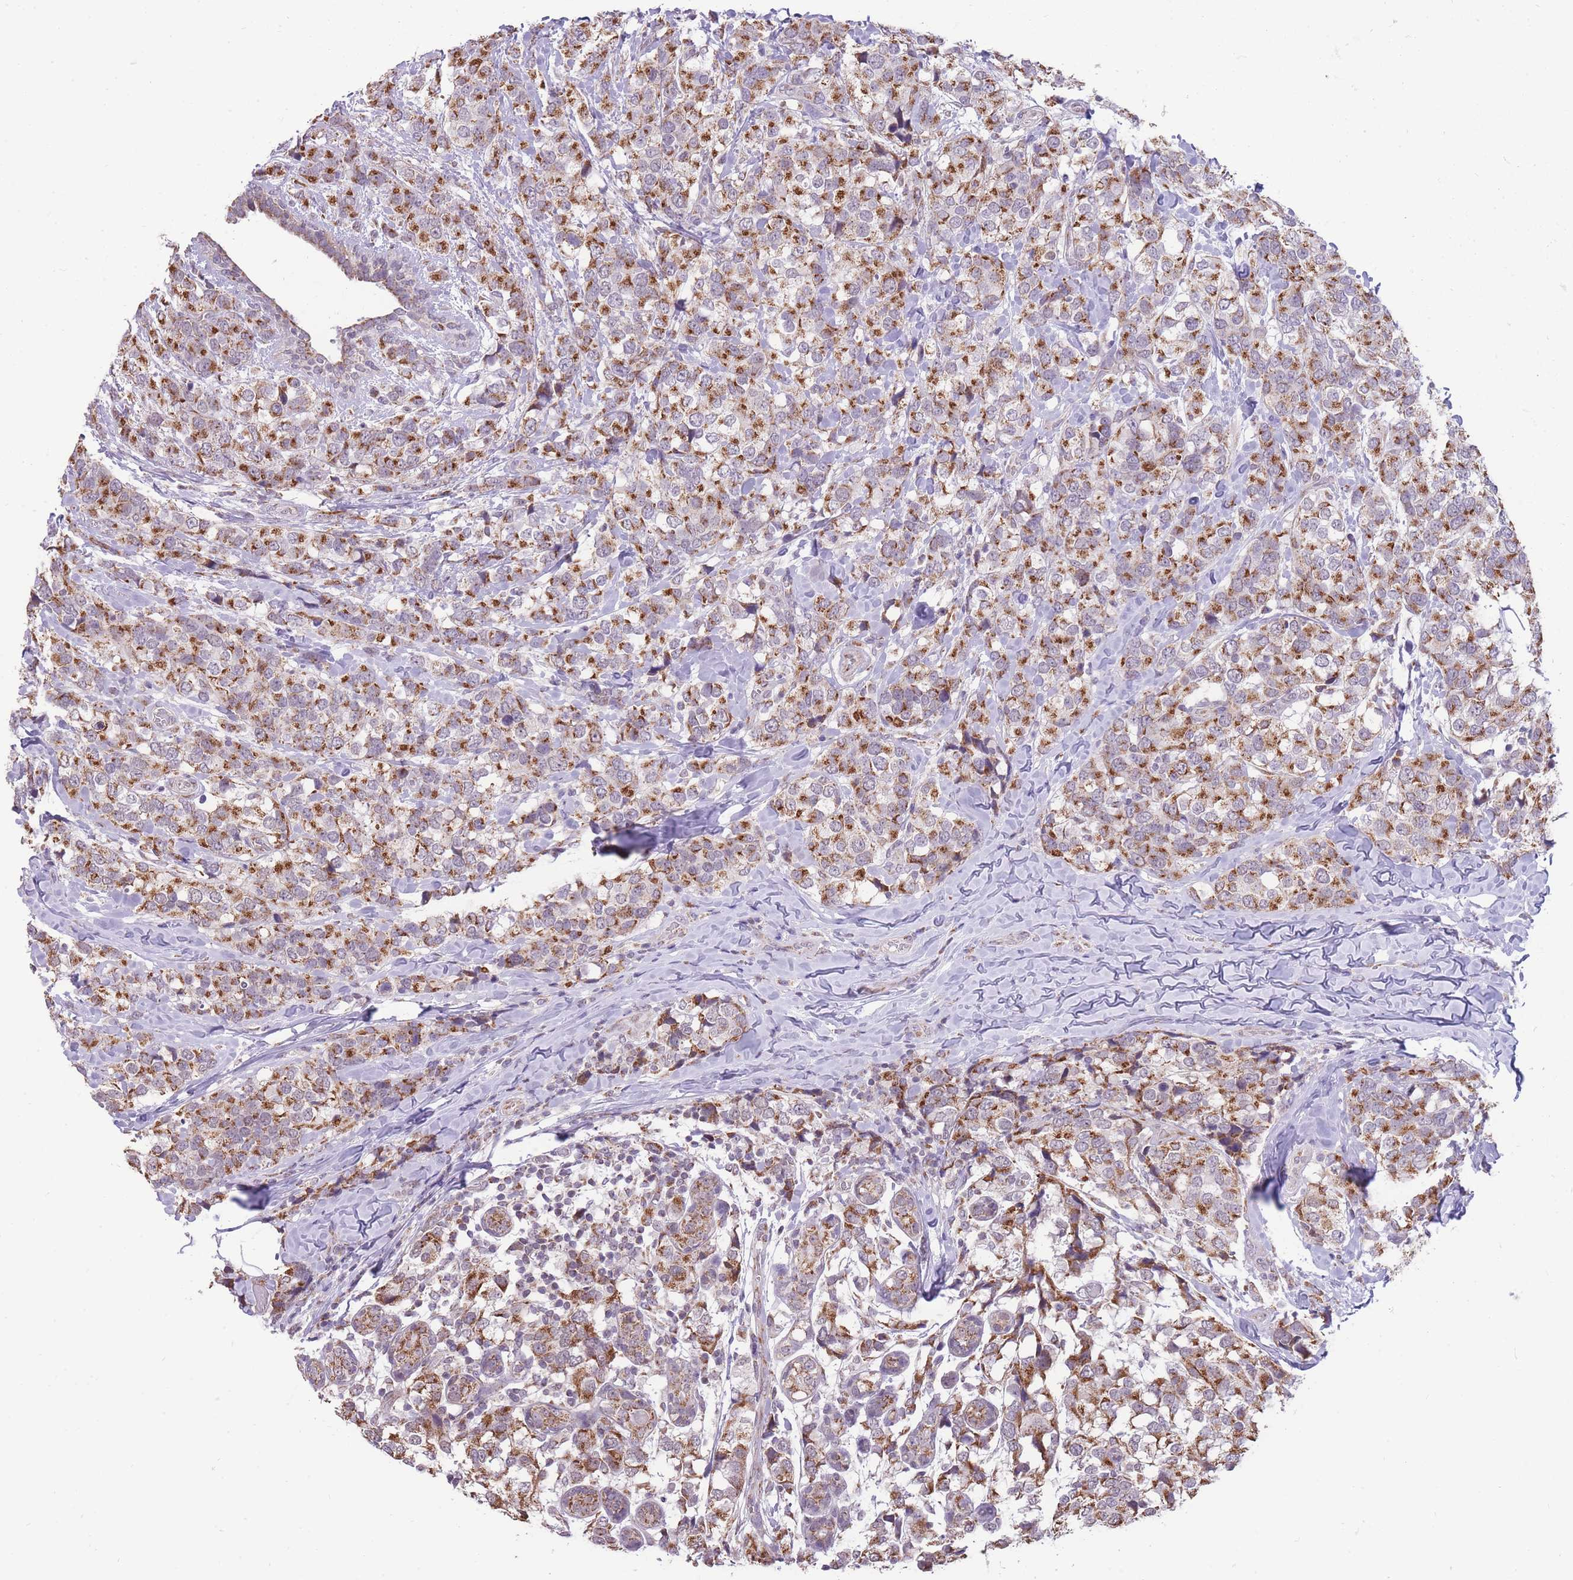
{"staining": {"intensity": "moderate", "quantity": ">75%", "location": "cytoplasmic/membranous"}, "tissue": "breast cancer", "cell_type": "Tumor cells", "image_type": "cancer", "snomed": [{"axis": "morphology", "description": "Lobular carcinoma"}, {"axis": "topography", "description": "Breast"}], "caption": "High-magnification brightfield microscopy of breast cancer (lobular carcinoma) stained with DAB (brown) and counterstained with hematoxylin (blue). tumor cells exhibit moderate cytoplasmic/membranous expression is present in approximately>75% of cells. The protein of interest is shown in brown color, while the nuclei are stained blue.", "gene": "NELL1", "patient": {"sex": "female", "age": 59}}